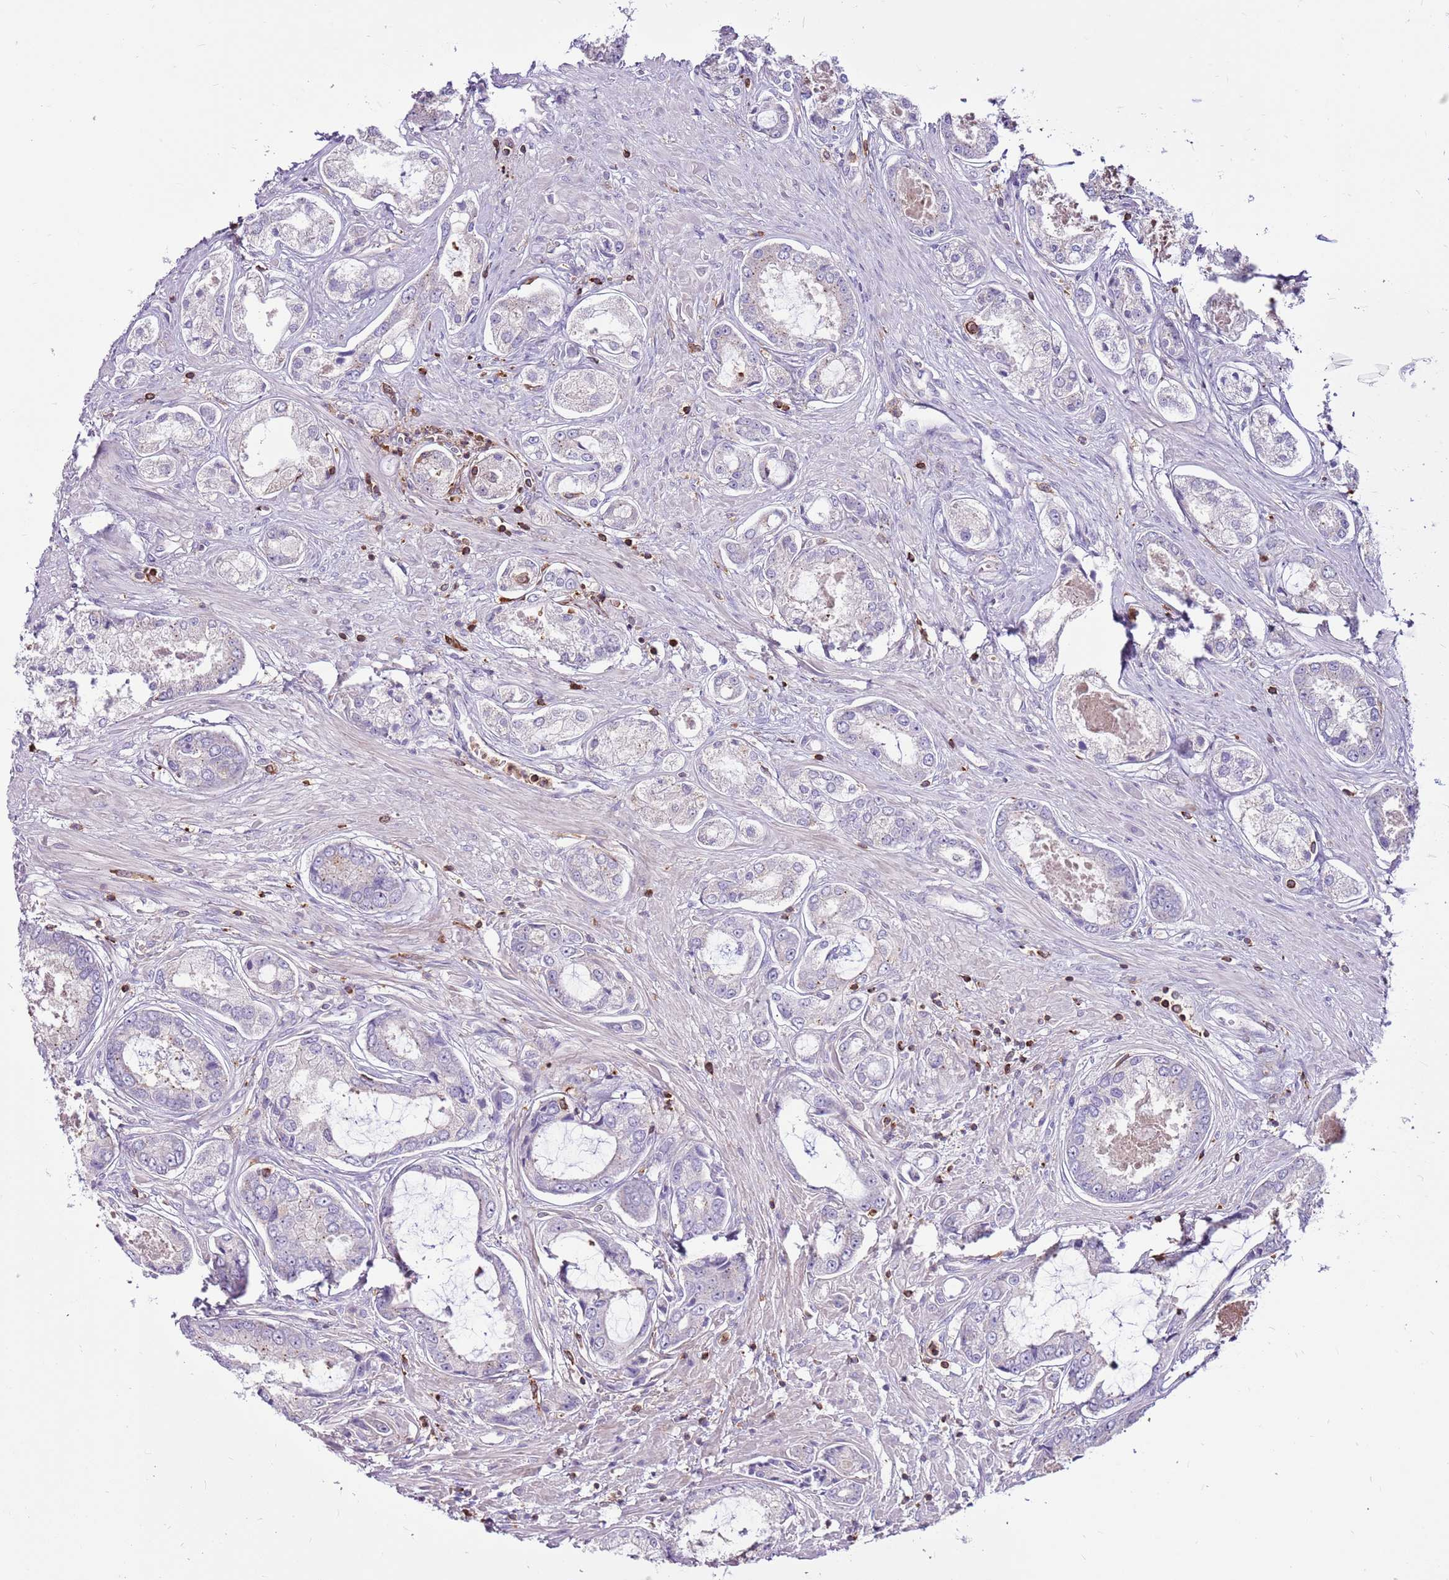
{"staining": {"intensity": "negative", "quantity": "none", "location": "none"}, "tissue": "prostate cancer", "cell_type": "Tumor cells", "image_type": "cancer", "snomed": [{"axis": "morphology", "description": "Adenocarcinoma, Low grade"}, {"axis": "topography", "description": "Prostate"}], "caption": "Tumor cells are negative for protein expression in human adenocarcinoma (low-grade) (prostate).", "gene": "ZSWIM1", "patient": {"sex": "male", "age": 68}}